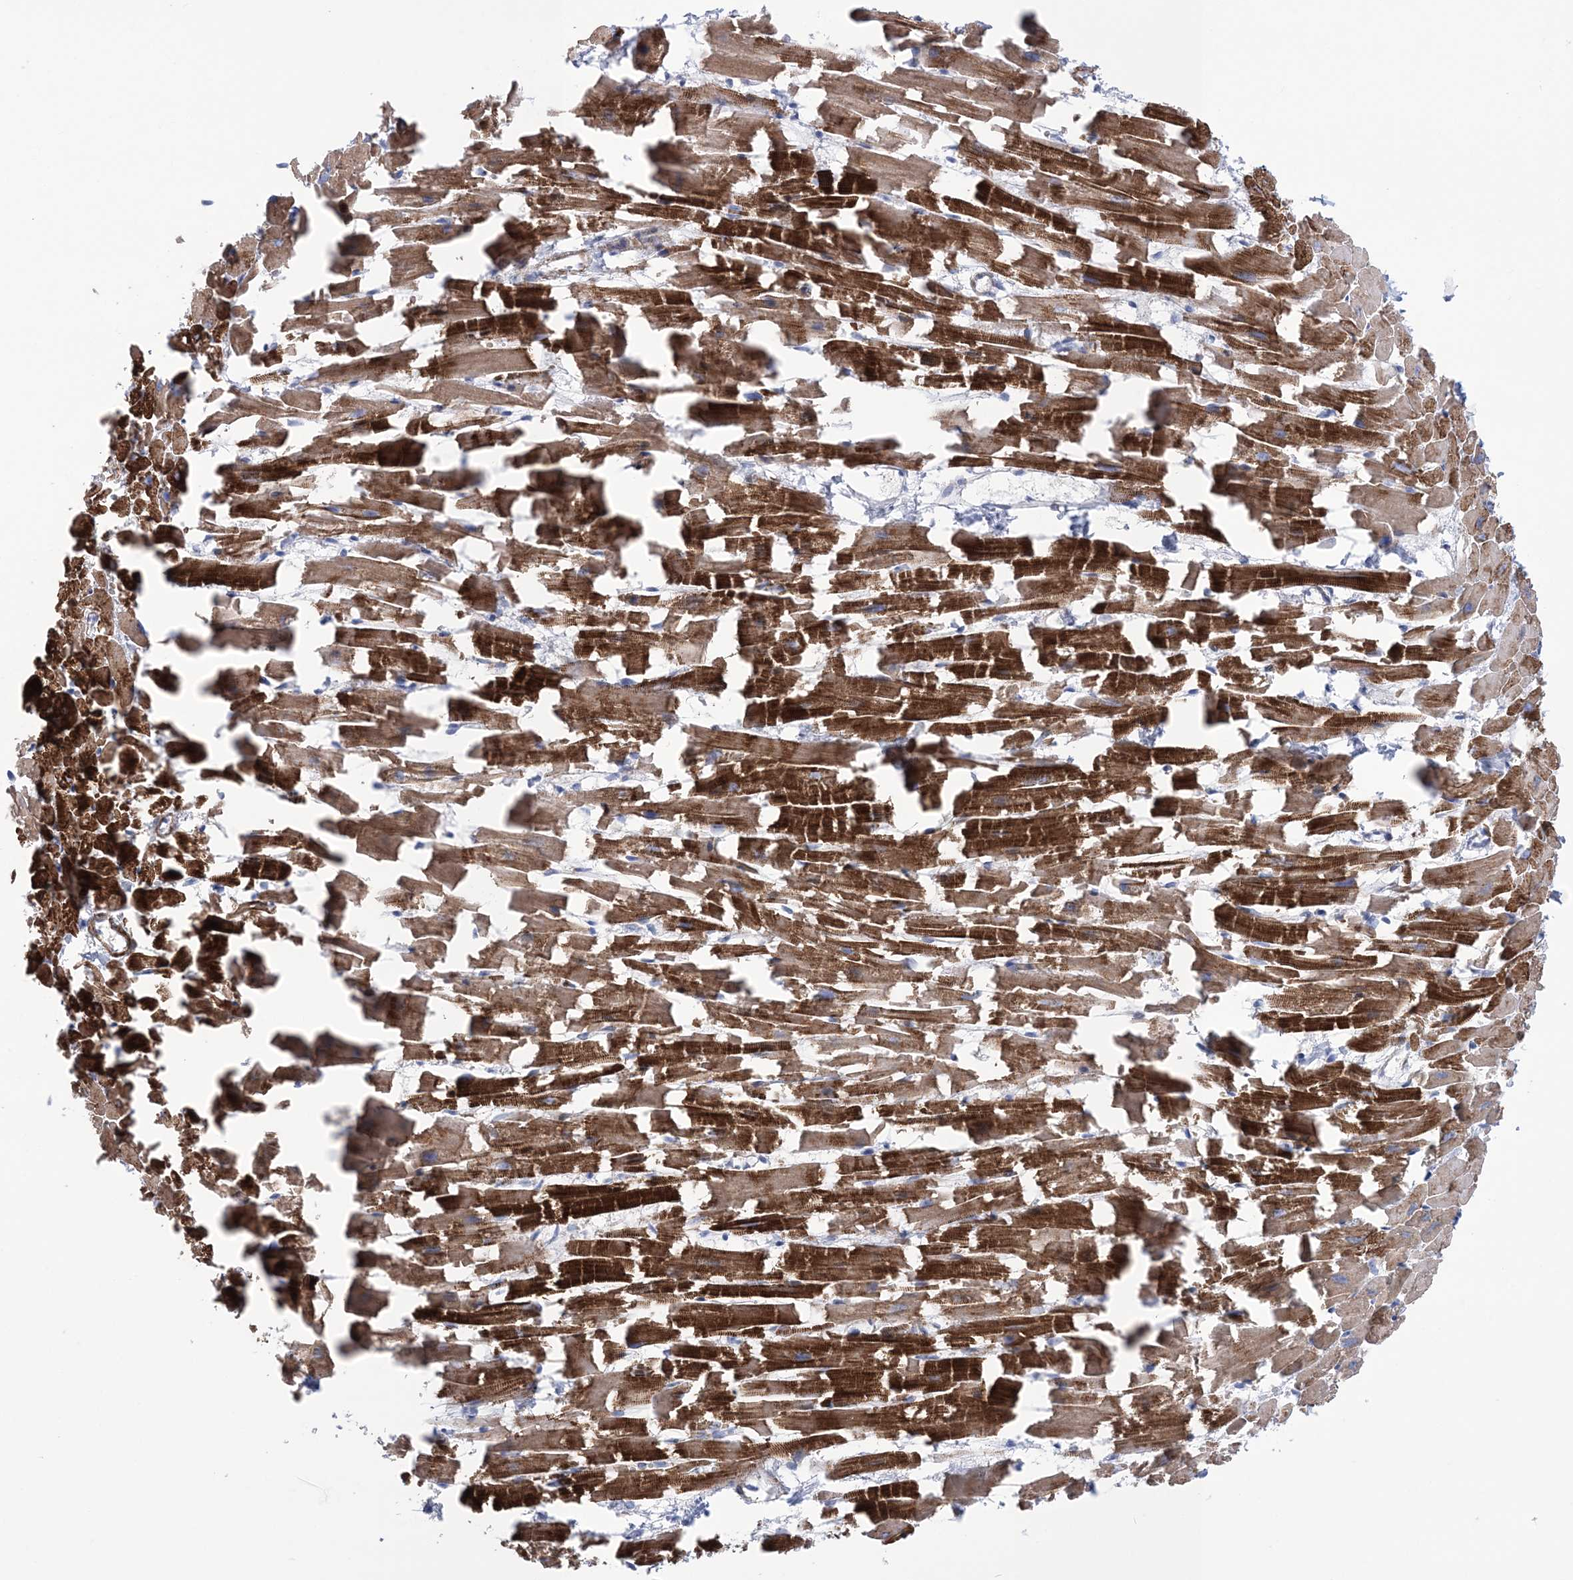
{"staining": {"intensity": "strong", "quantity": ">75%", "location": "cytoplasmic/membranous"}, "tissue": "heart muscle", "cell_type": "Cardiomyocytes", "image_type": "normal", "snomed": [{"axis": "morphology", "description": "Normal tissue, NOS"}, {"axis": "topography", "description": "Heart"}], "caption": "An image of human heart muscle stained for a protein demonstrates strong cytoplasmic/membranous brown staining in cardiomyocytes.", "gene": "WDR74", "patient": {"sex": "female", "age": 64}}